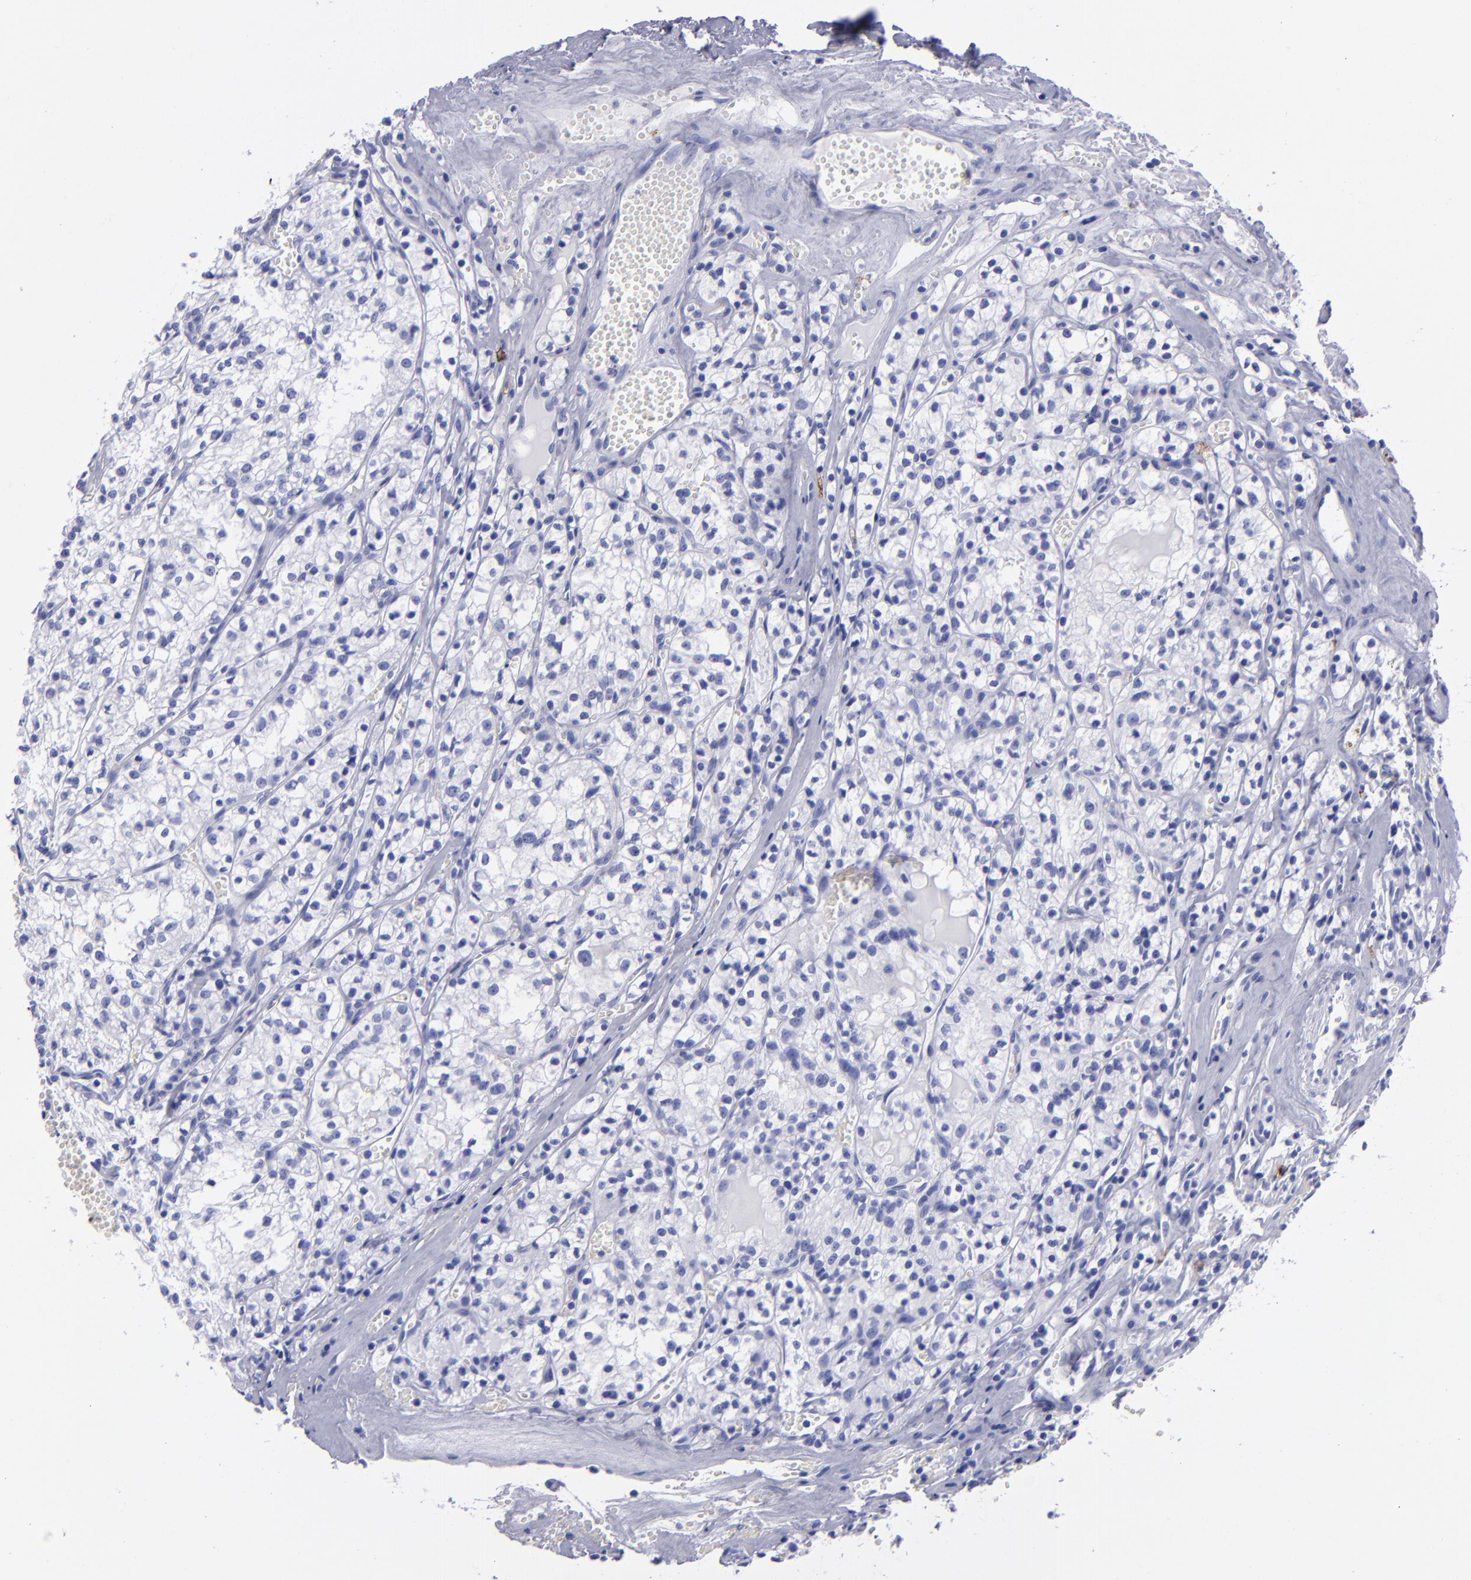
{"staining": {"intensity": "negative", "quantity": "none", "location": "none"}, "tissue": "renal cancer", "cell_type": "Tumor cells", "image_type": "cancer", "snomed": [{"axis": "morphology", "description": "Adenocarcinoma, NOS"}, {"axis": "topography", "description": "Kidney"}], "caption": "The histopathology image shows no staining of tumor cells in renal cancer (adenocarcinoma).", "gene": "CD38", "patient": {"sex": "male", "age": 61}}